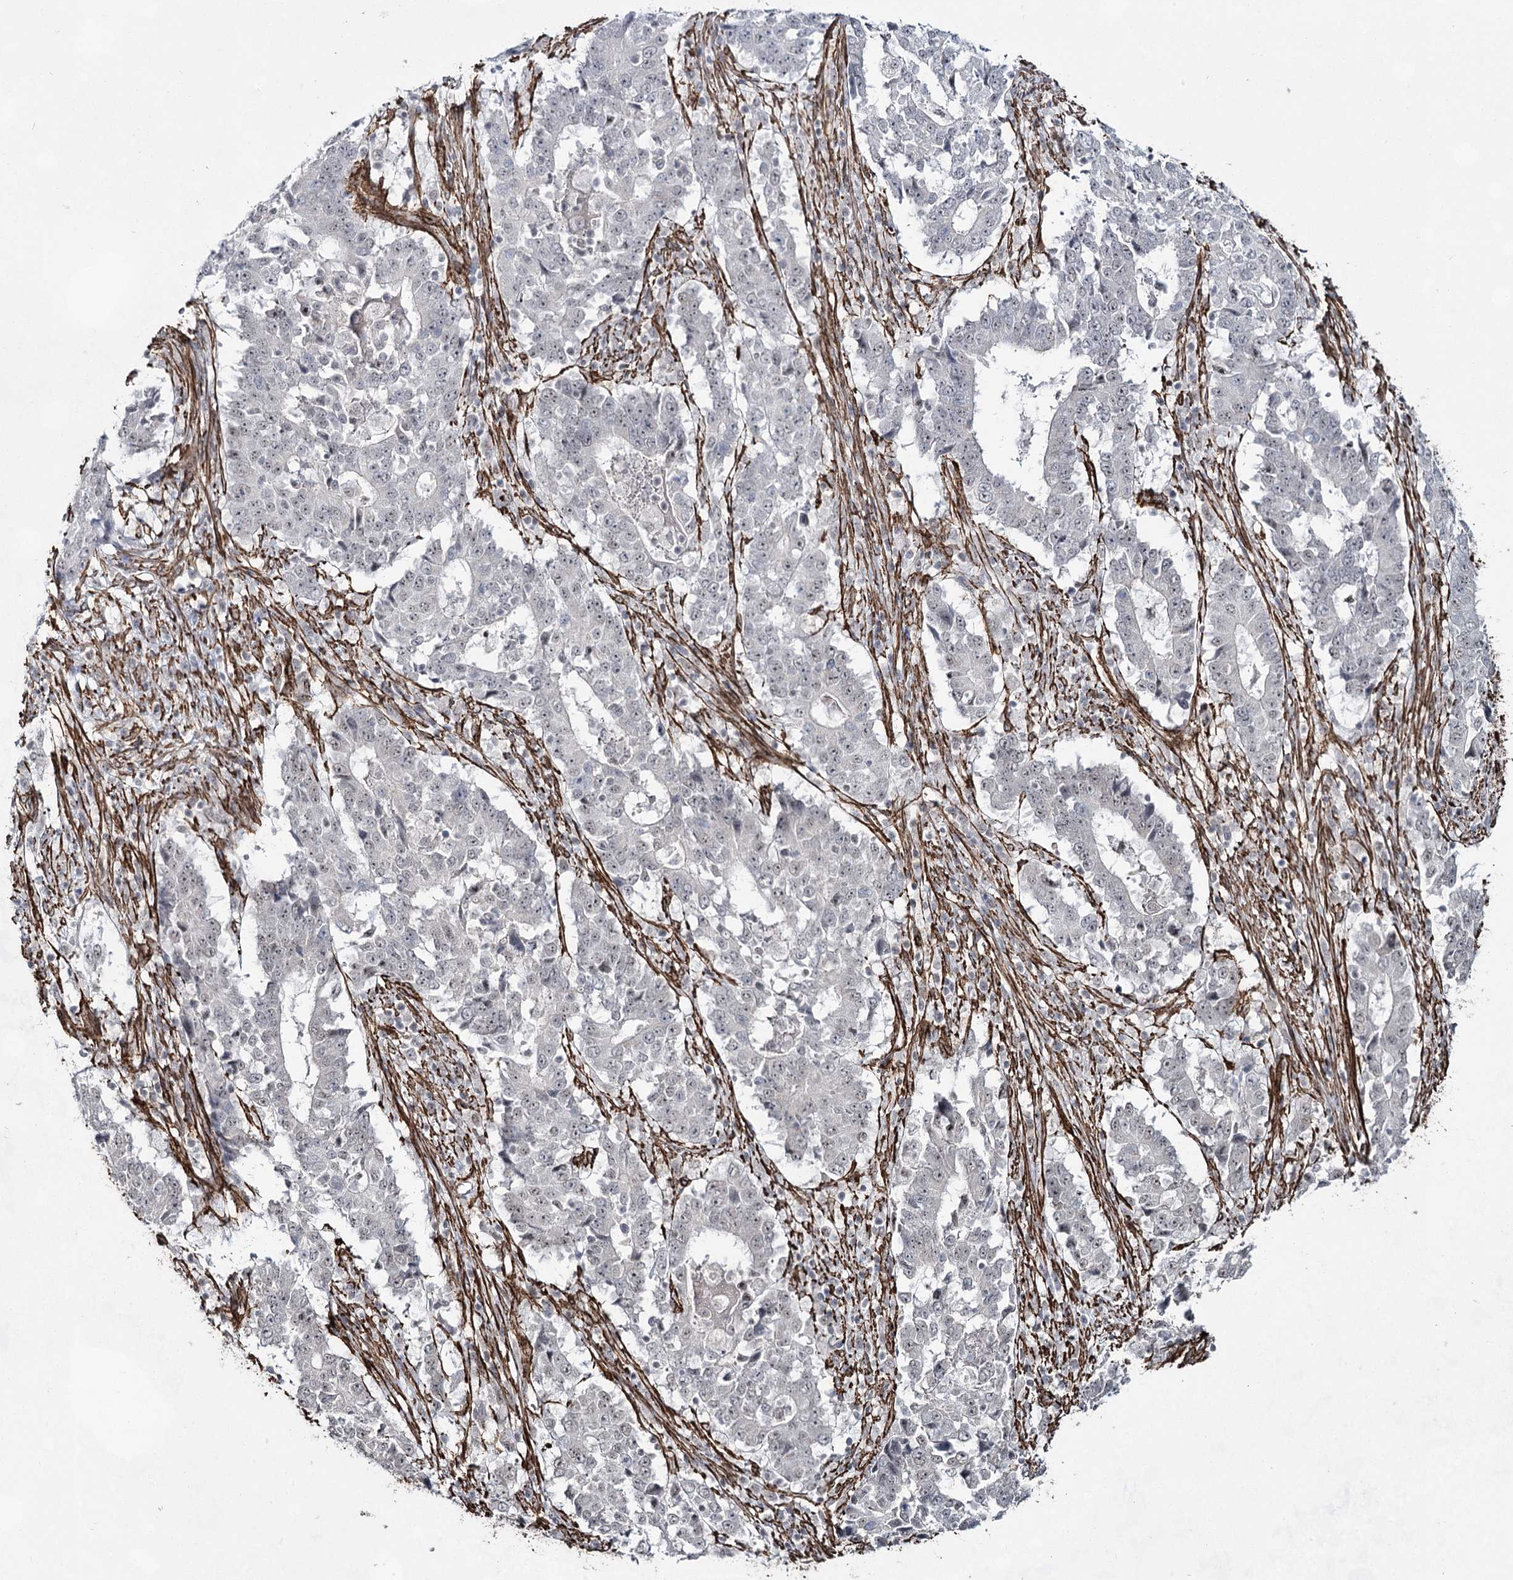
{"staining": {"intensity": "negative", "quantity": "none", "location": "none"}, "tissue": "stomach cancer", "cell_type": "Tumor cells", "image_type": "cancer", "snomed": [{"axis": "morphology", "description": "Adenocarcinoma, NOS"}, {"axis": "topography", "description": "Stomach"}], "caption": "The image displays no staining of tumor cells in stomach cancer.", "gene": "CWF19L1", "patient": {"sex": "male", "age": 59}}